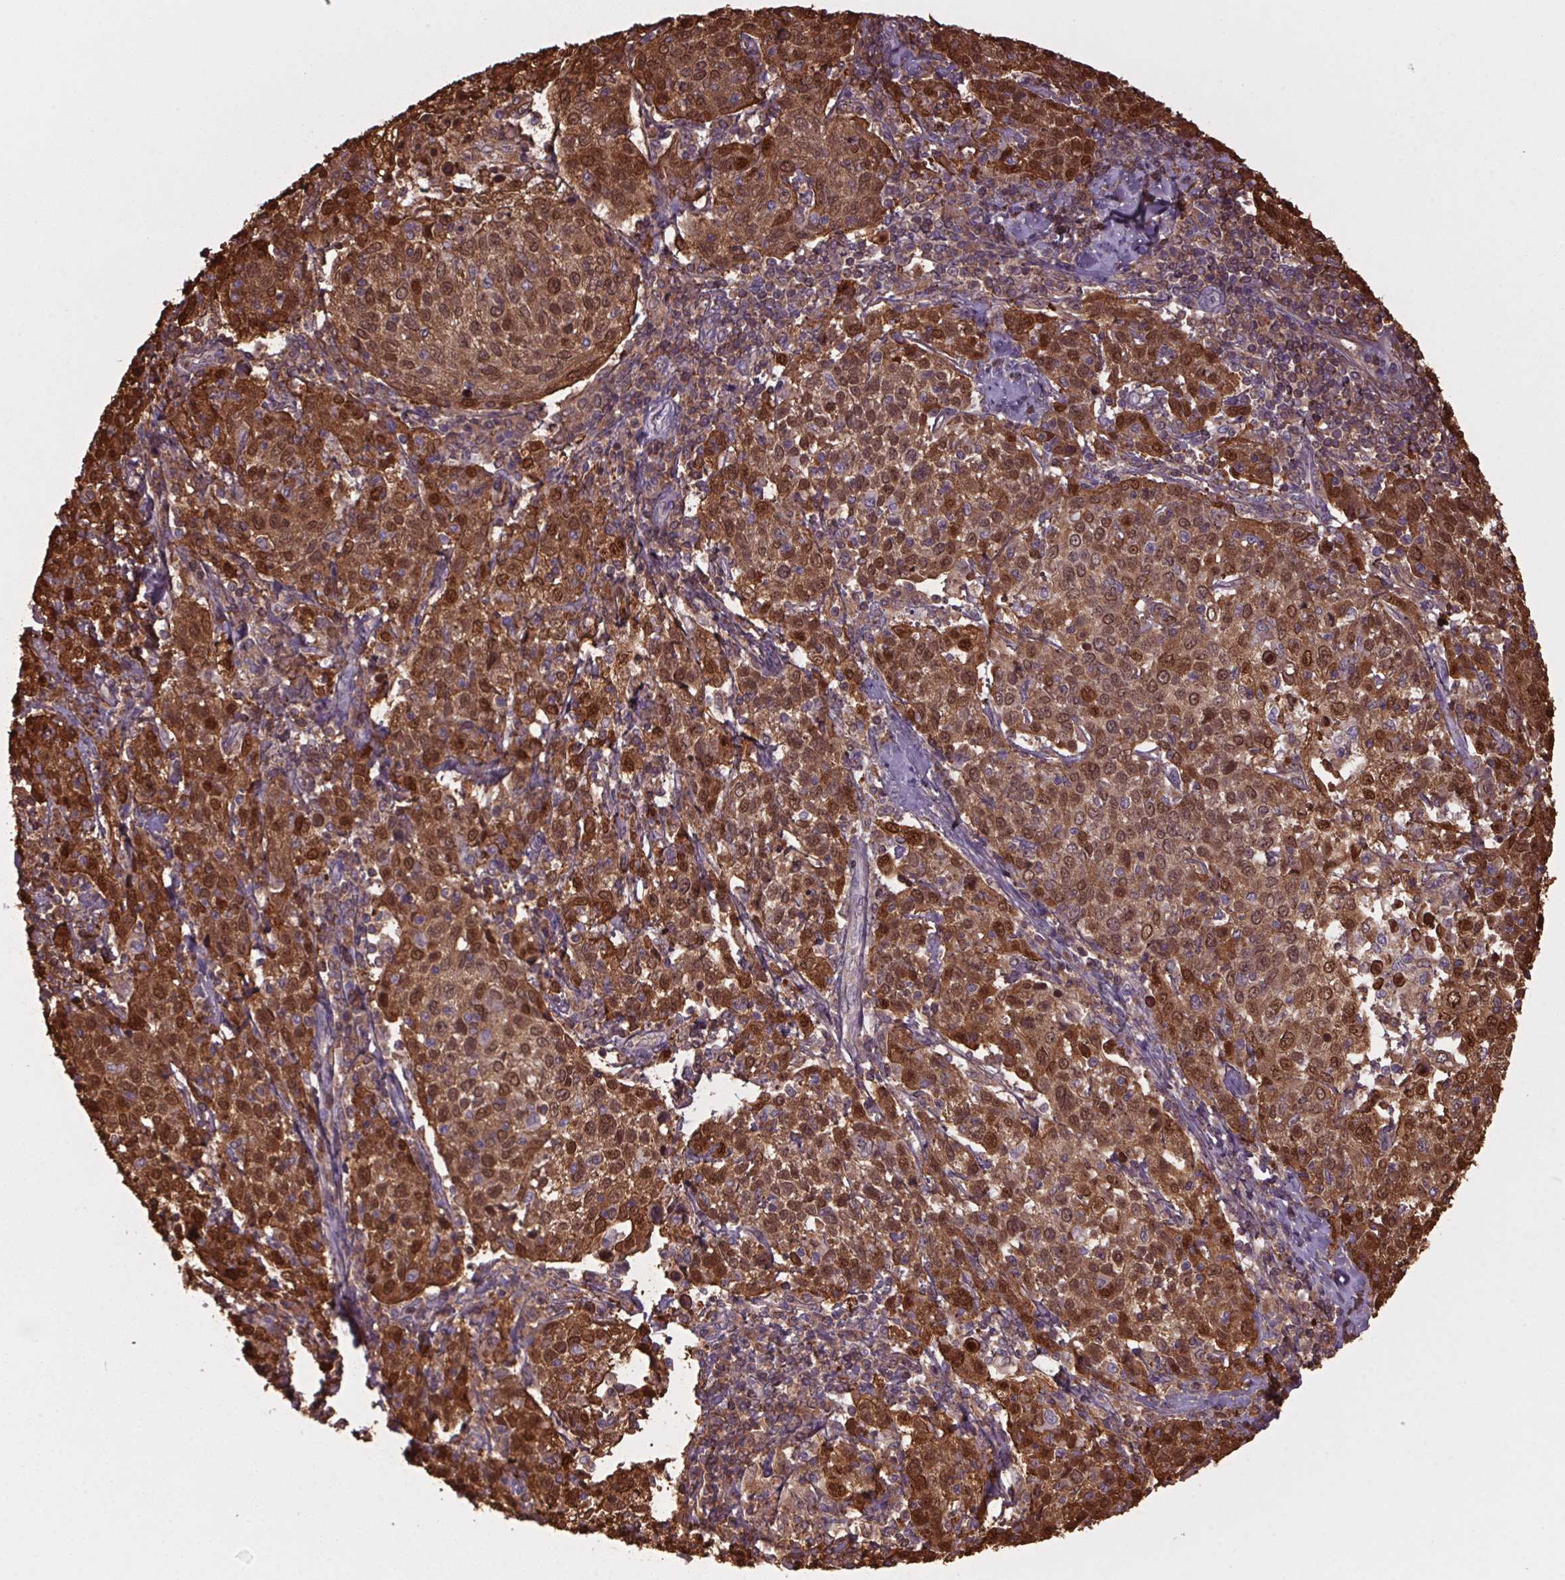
{"staining": {"intensity": "strong", "quantity": ">75%", "location": "cytoplasmic/membranous,nuclear"}, "tissue": "cervical cancer", "cell_type": "Tumor cells", "image_type": "cancer", "snomed": [{"axis": "morphology", "description": "Squamous cell carcinoma, NOS"}, {"axis": "topography", "description": "Cervix"}], "caption": "Brown immunohistochemical staining in human cervical cancer displays strong cytoplasmic/membranous and nuclear expression in approximately >75% of tumor cells. (Stains: DAB (3,3'-diaminobenzidine) in brown, nuclei in blue, Microscopy: brightfield microscopy at high magnification).", "gene": "S100A2", "patient": {"sex": "female", "age": 61}}